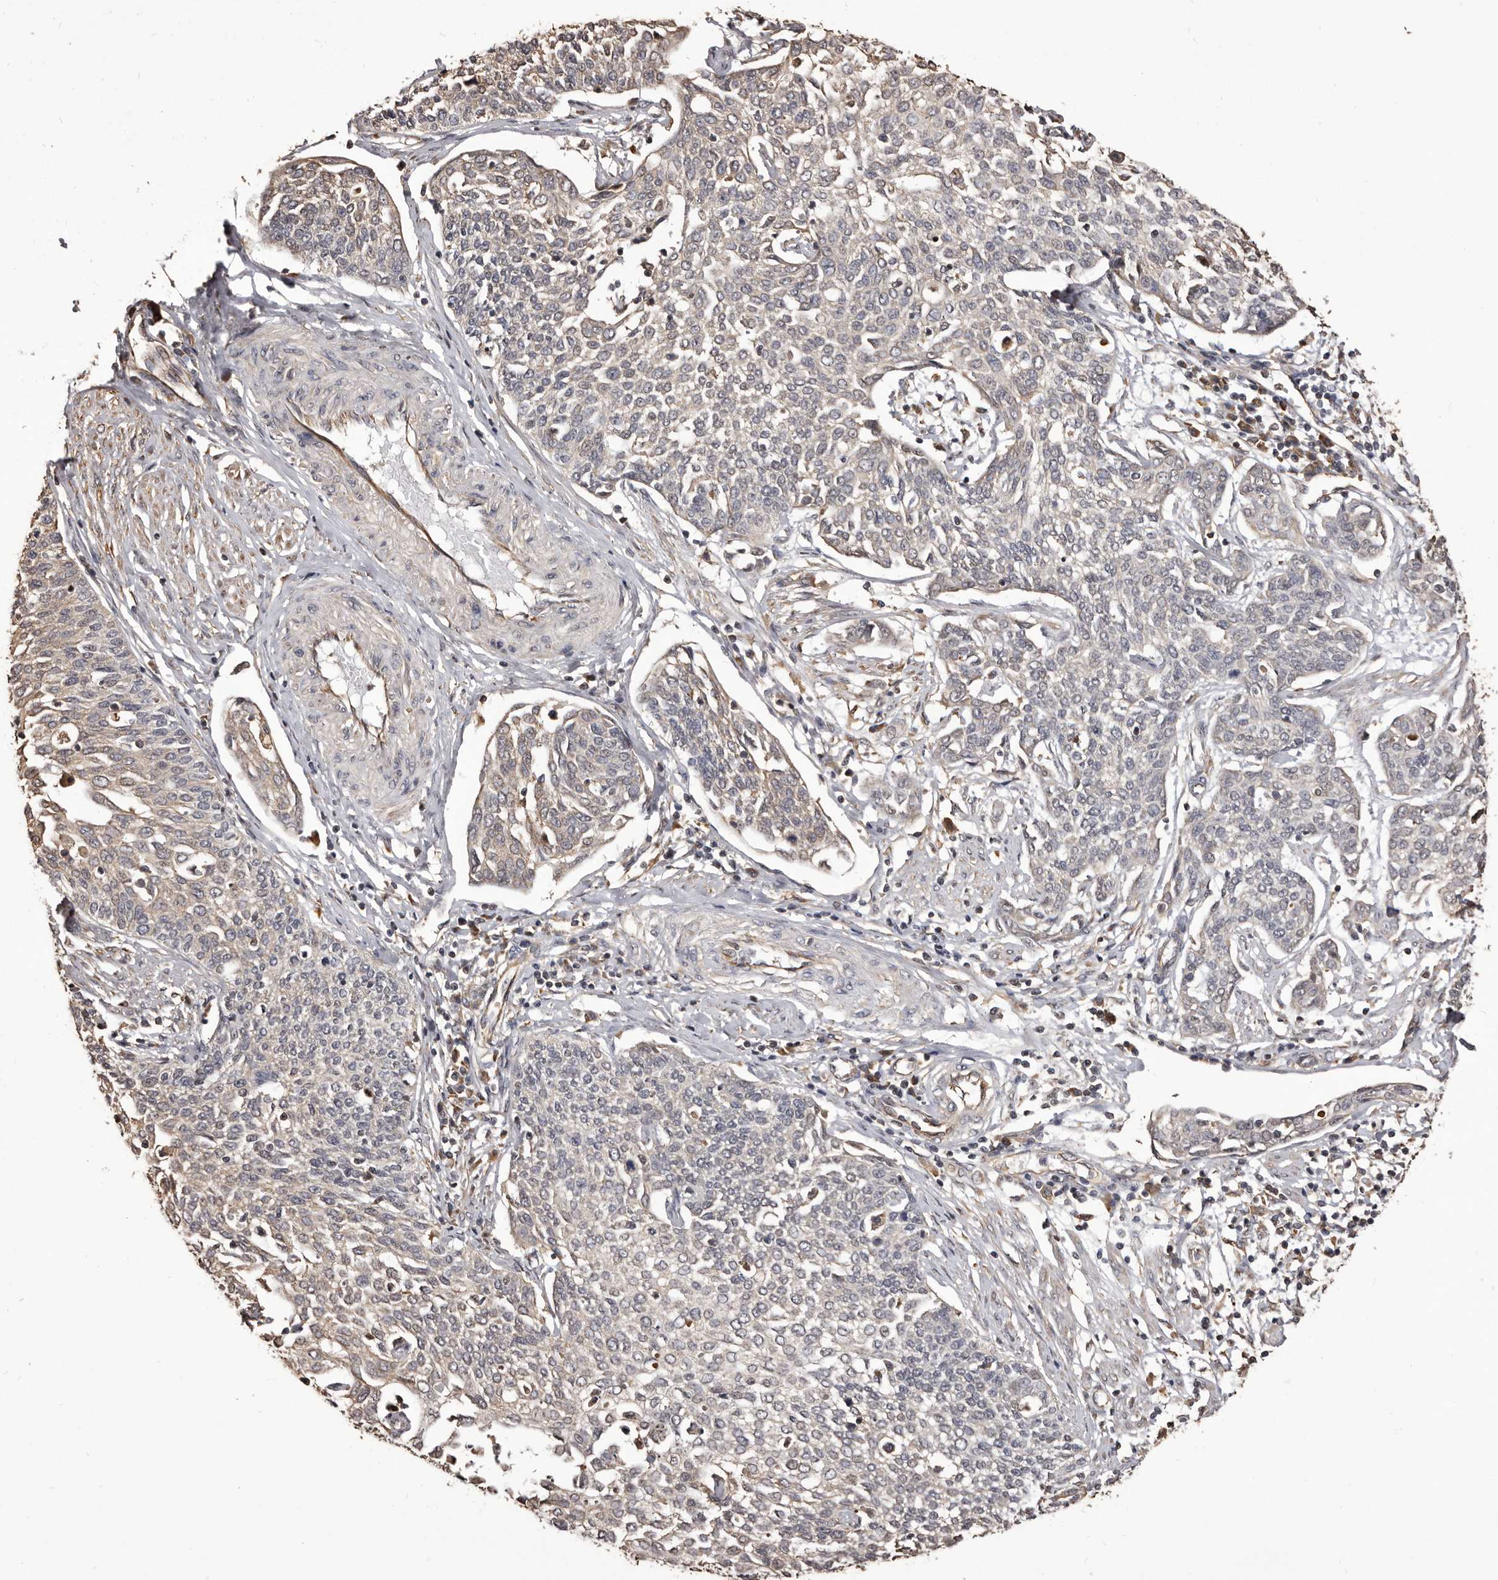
{"staining": {"intensity": "negative", "quantity": "none", "location": "none"}, "tissue": "cervical cancer", "cell_type": "Tumor cells", "image_type": "cancer", "snomed": [{"axis": "morphology", "description": "Squamous cell carcinoma, NOS"}, {"axis": "topography", "description": "Cervix"}], "caption": "A high-resolution photomicrograph shows IHC staining of squamous cell carcinoma (cervical), which displays no significant expression in tumor cells.", "gene": "ALPK1", "patient": {"sex": "female", "age": 34}}